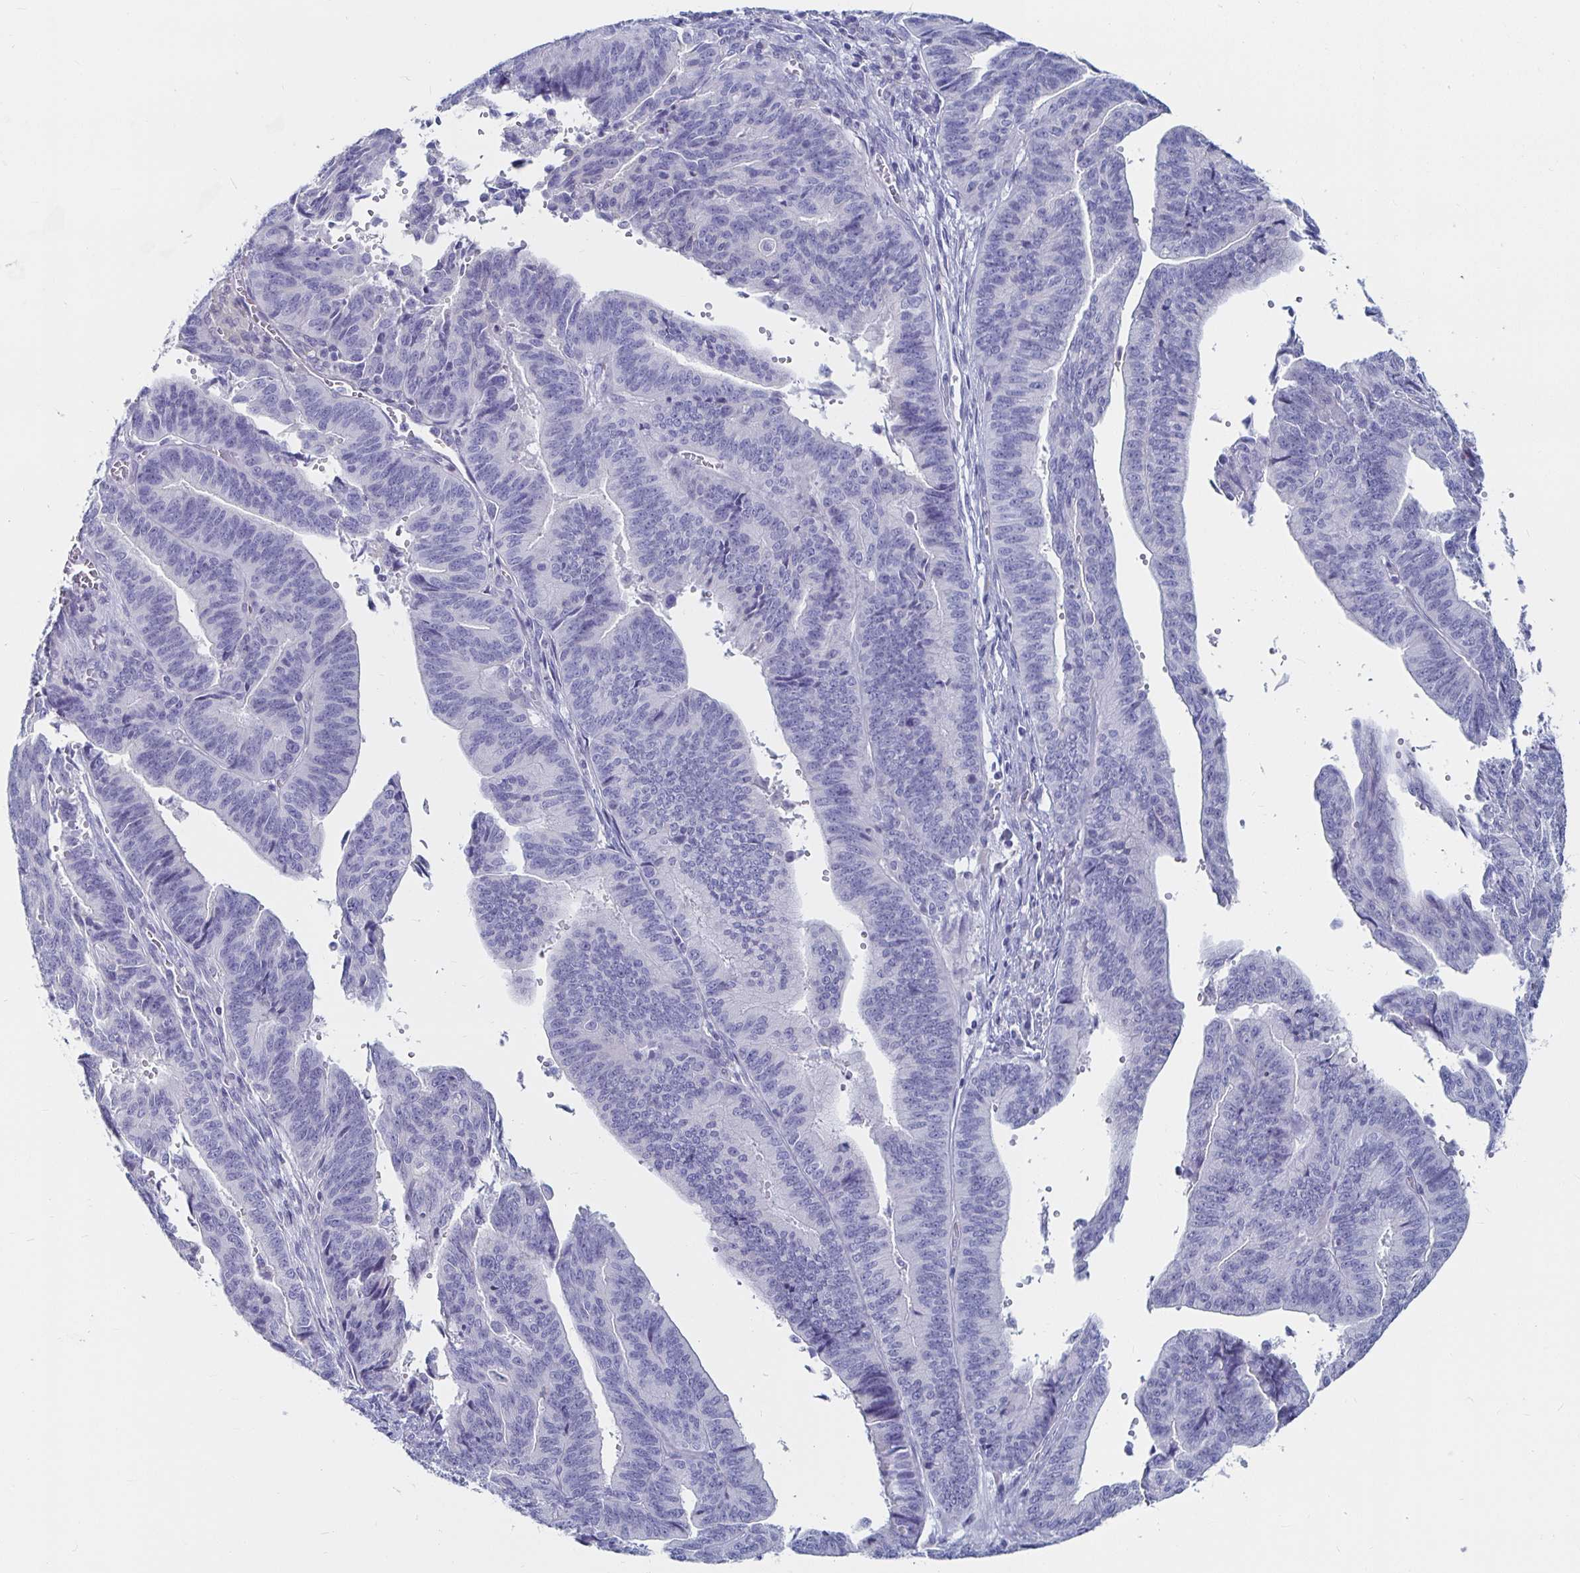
{"staining": {"intensity": "negative", "quantity": "none", "location": "none"}, "tissue": "endometrial cancer", "cell_type": "Tumor cells", "image_type": "cancer", "snomed": [{"axis": "morphology", "description": "Adenocarcinoma, NOS"}, {"axis": "topography", "description": "Endometrium"}], "caption": "IHC of human endometrial adenocarcinoma displays no expression in tumor cells.", "gene": "CA9", "patient": {"sex": "female", "age": 65}}